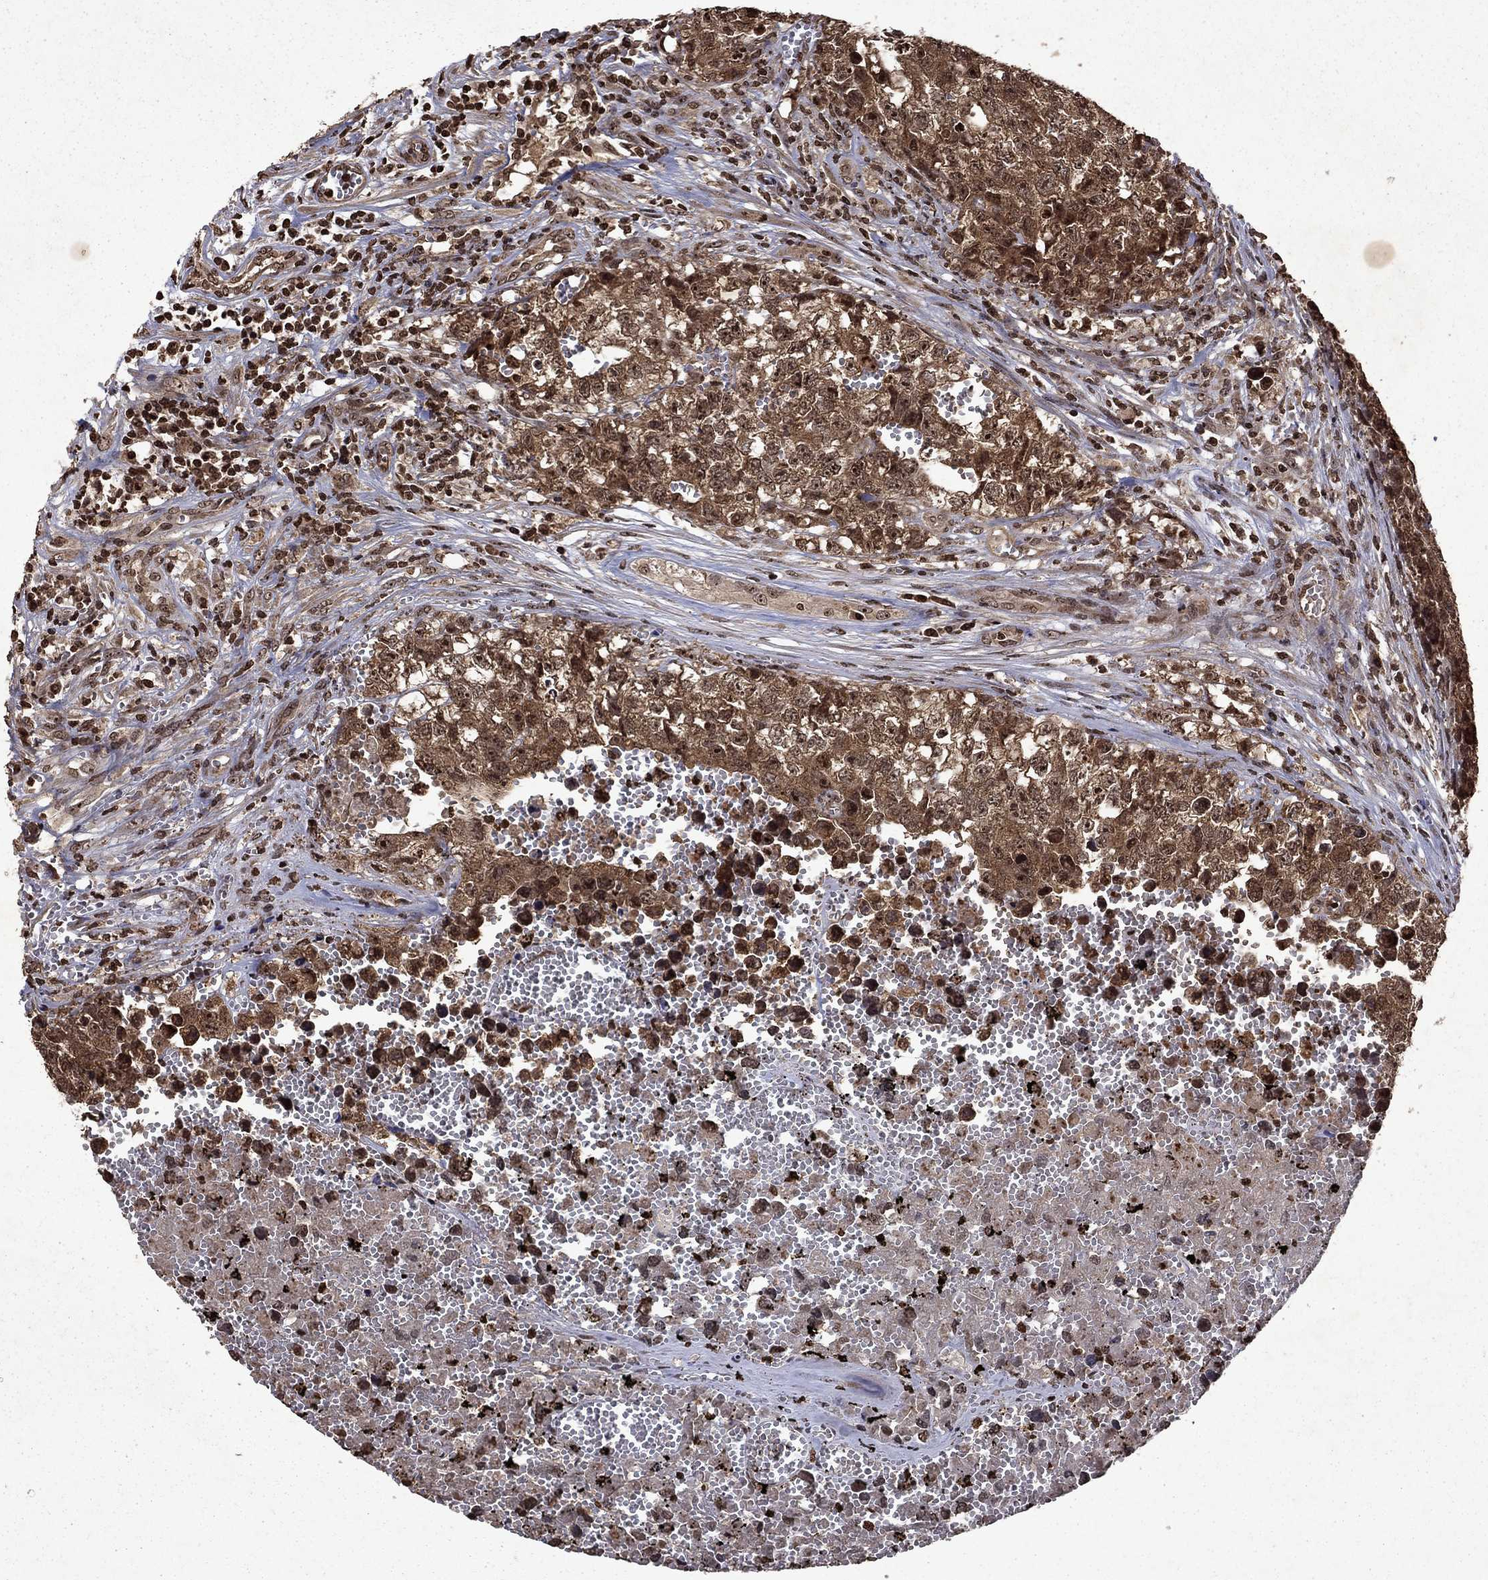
{"staining": {"intensity": "moderate", "quantity": ">75%", "location": "cytoplasmic/membranous,nuclear"}, "tissue": "testis cancer", "cell_type": "Tumor cells", "image_type": "cancer", "snomed": [{"axis": "morphology", "description": "Seminoma, NOS"}, {"axis": "morphology", "description": "Carcinoma, Embryonal, NOS"}, {"axis": "topography", "description": "Testis"}], "caption": "This is a histology image of immunohistochemistry staining of seminoma (testis), which shows moderate positivity in the cytoplasmic/membranous and nuclear of tumor cells.", "gene": "PIN4", "patient": {"sex": "male", "age": 22}}